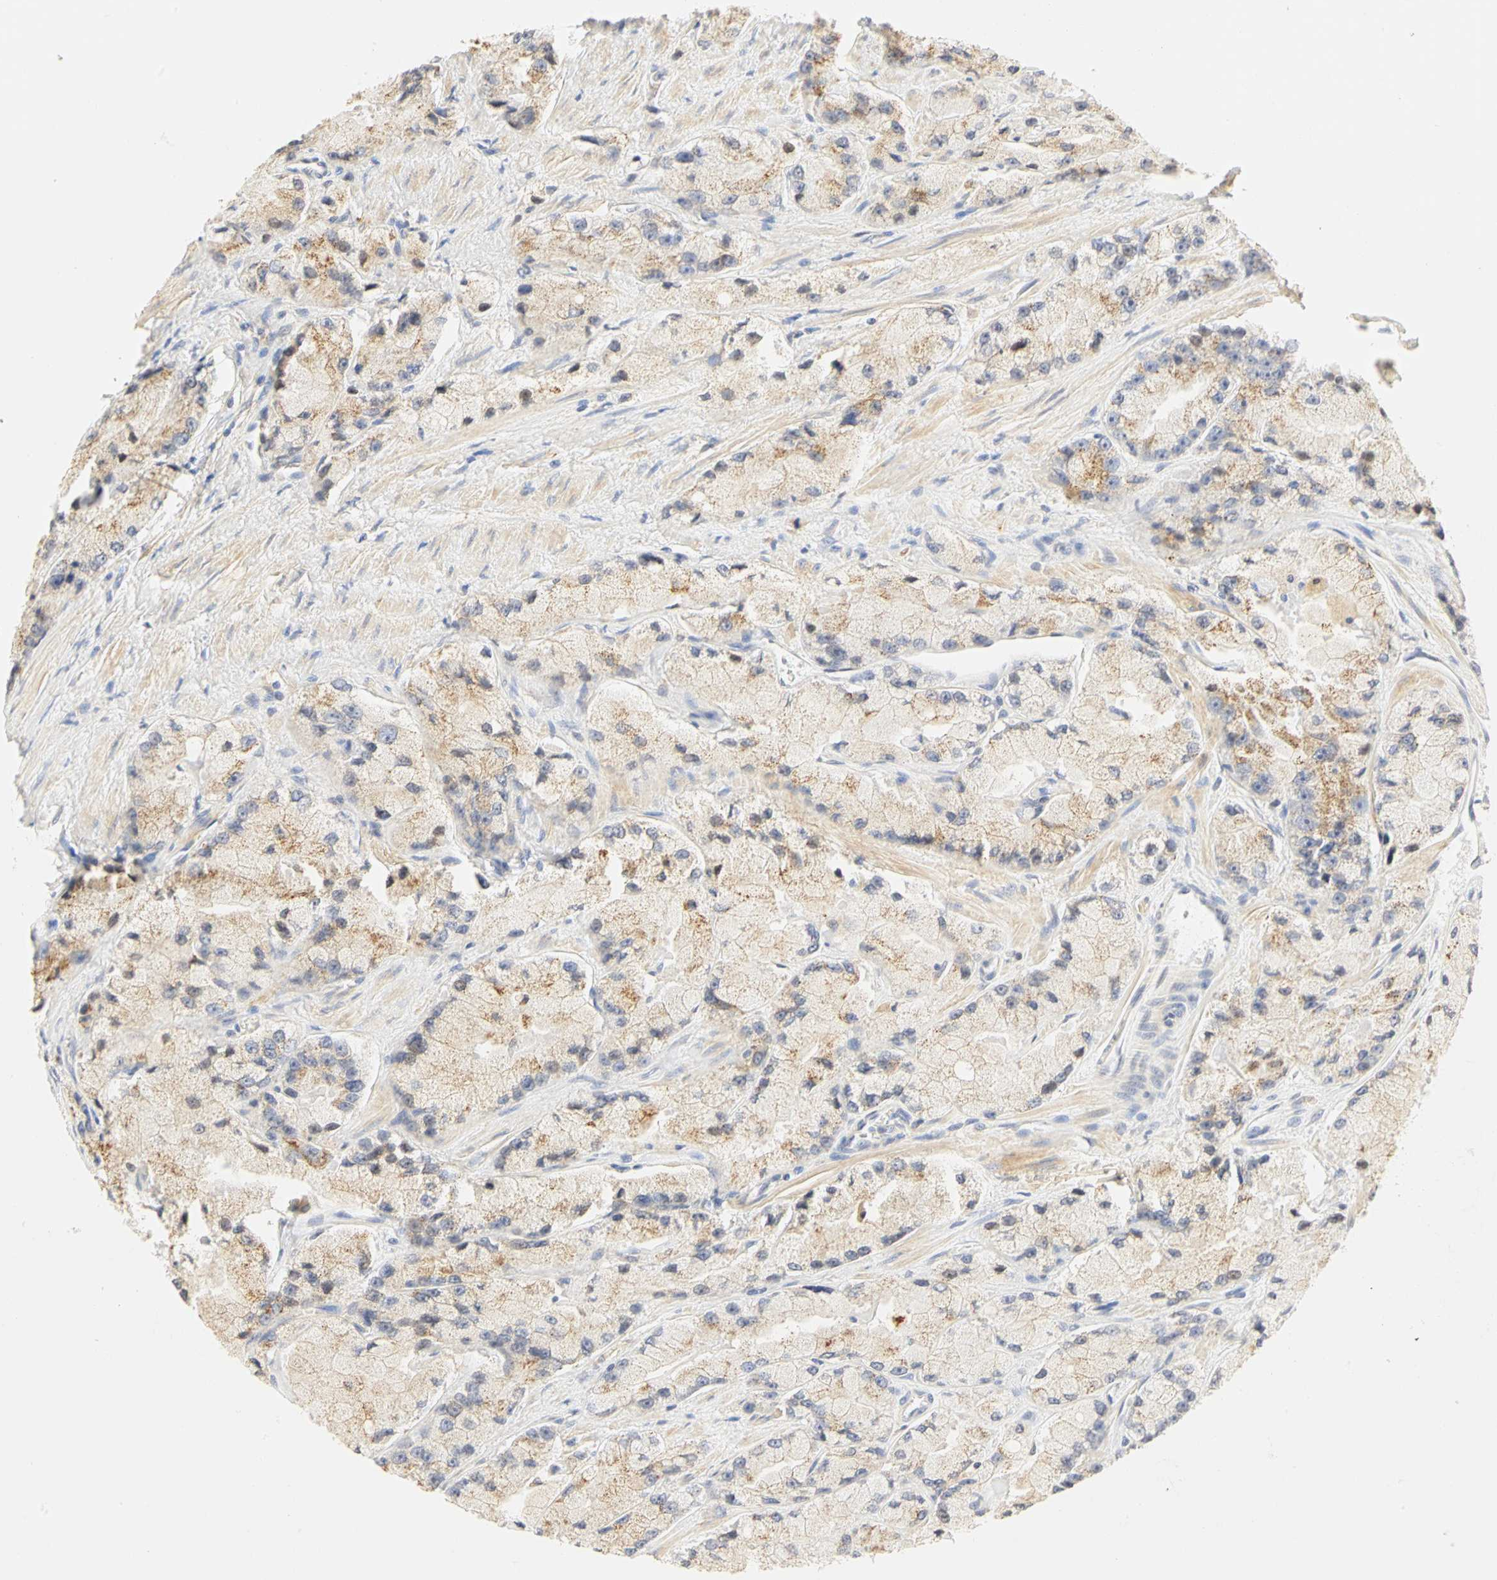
{"staining": {"intensity": "weak", "quantity": ">75%", "location": "cytoplasmic/membranous"}, "tissue": "prostate cancer", "cell_type": "Tumor cells", "image_type": "cancer", "snomed": [{"axis": "morphology", "description": "Adenocarcinoma, High grade"}, {"axis": "topography", "description": "Prostate"}], "caption": "A micrograph showing weak cytoplasmic/membranous staining in approximately >75% of tumor cells in adenocarcinoma (high-grade) (prostate), as visualized by brown immunohistochemical staining.", "gene": "GNRH2", "patient": {"sex": "male", "age": 58}}